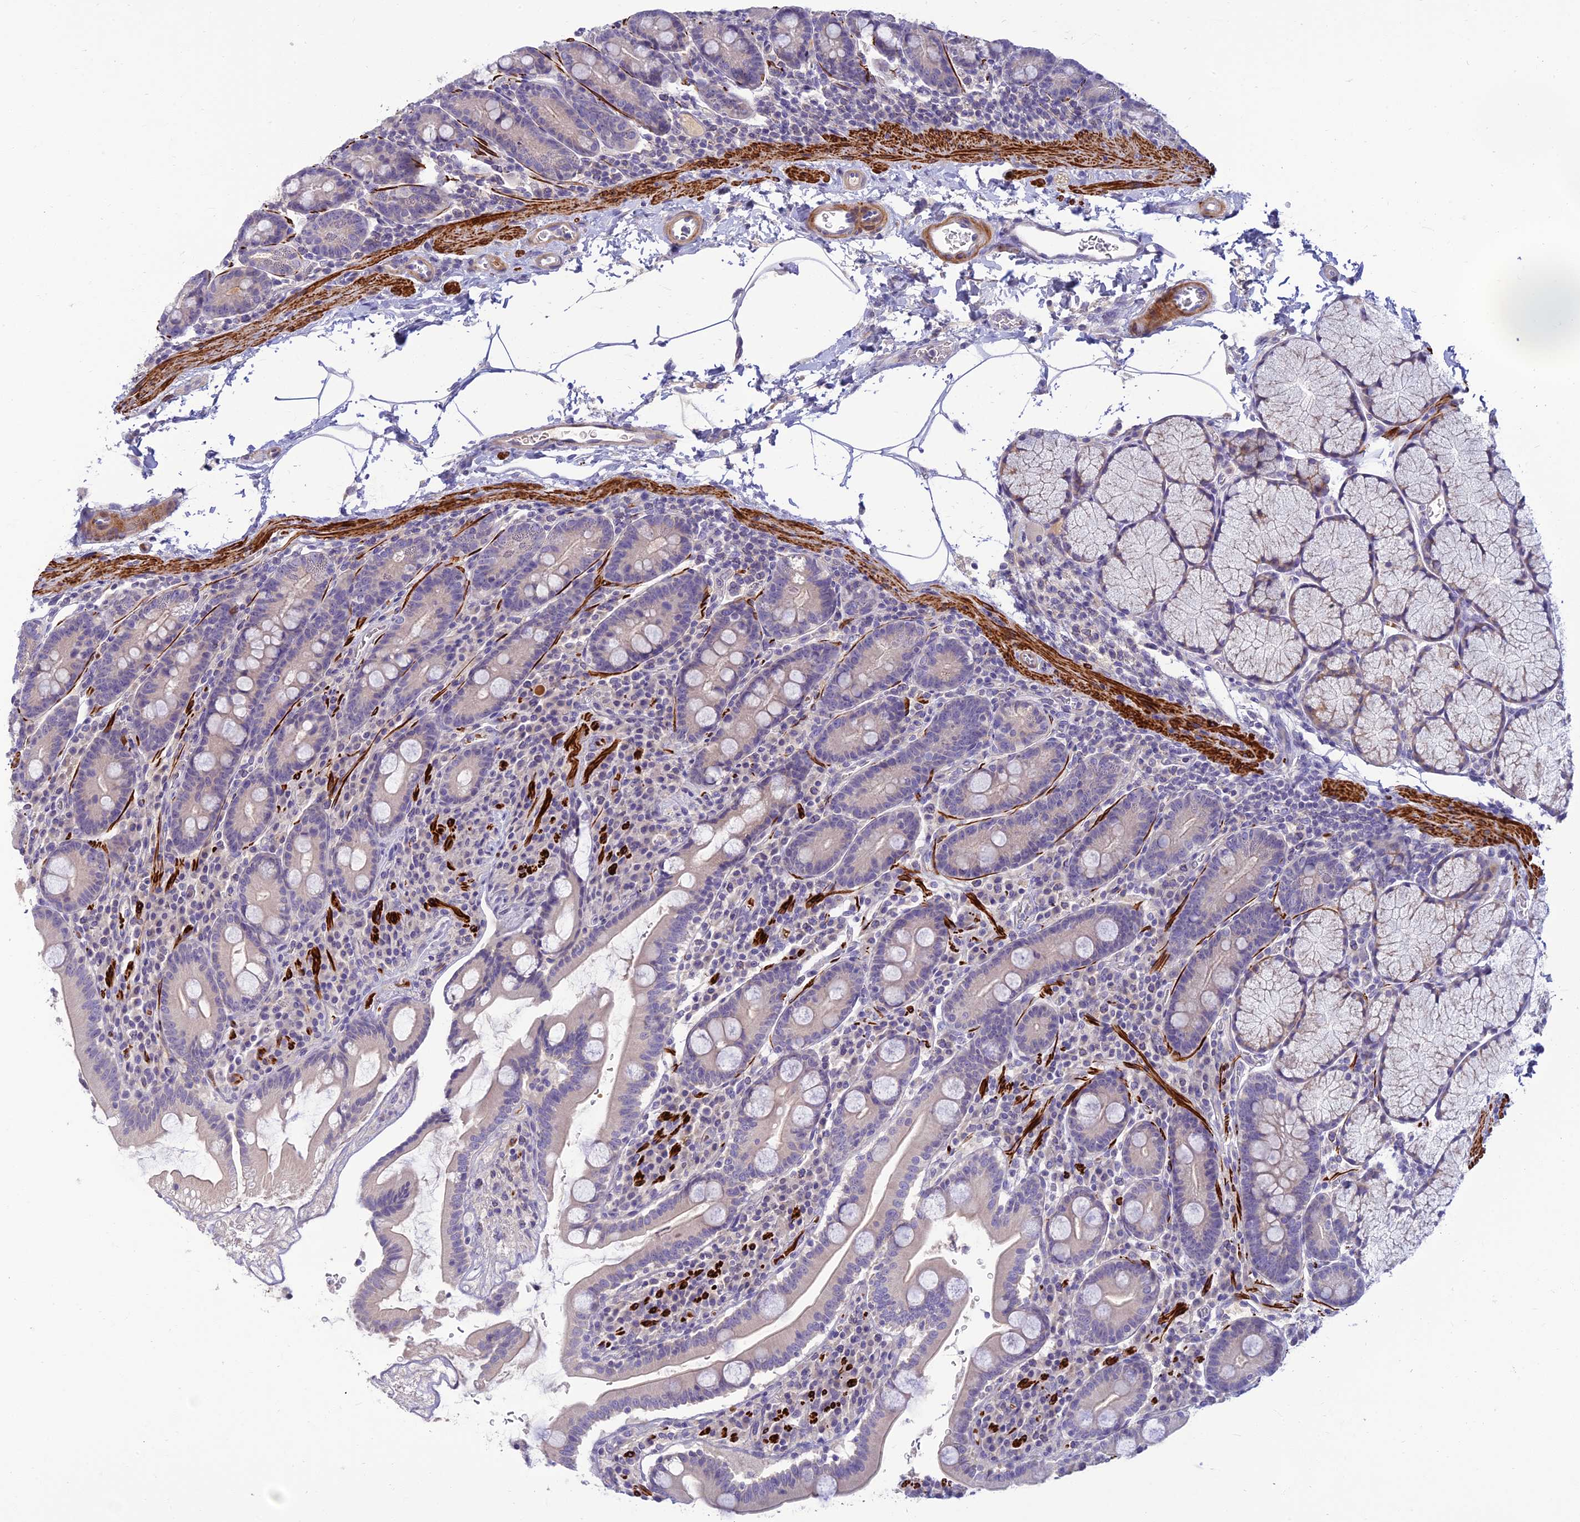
{"staining": {"intensity": "negative", "quantity": "none", "location": "none"}, "tissue": "duodenum", "cell_type": "Glandular cells", "image_type": "normal", "snomed": [{"axis": "morphology", "description": "Normal tissue, NOS"}, {"axis": "topography", "description": "Duodenum"}], "caption": "Immunohistochemical staining of benign human duodenum exhibits no significant staining in glandular cells. The staining was performed using DAB to visualize the protein expression in brown, while the nuclei were stained in blue with hematoxylin (Magnification: 20x).", "gene": "CLIP4", "patient": {"sex": "male", "age": 35}}